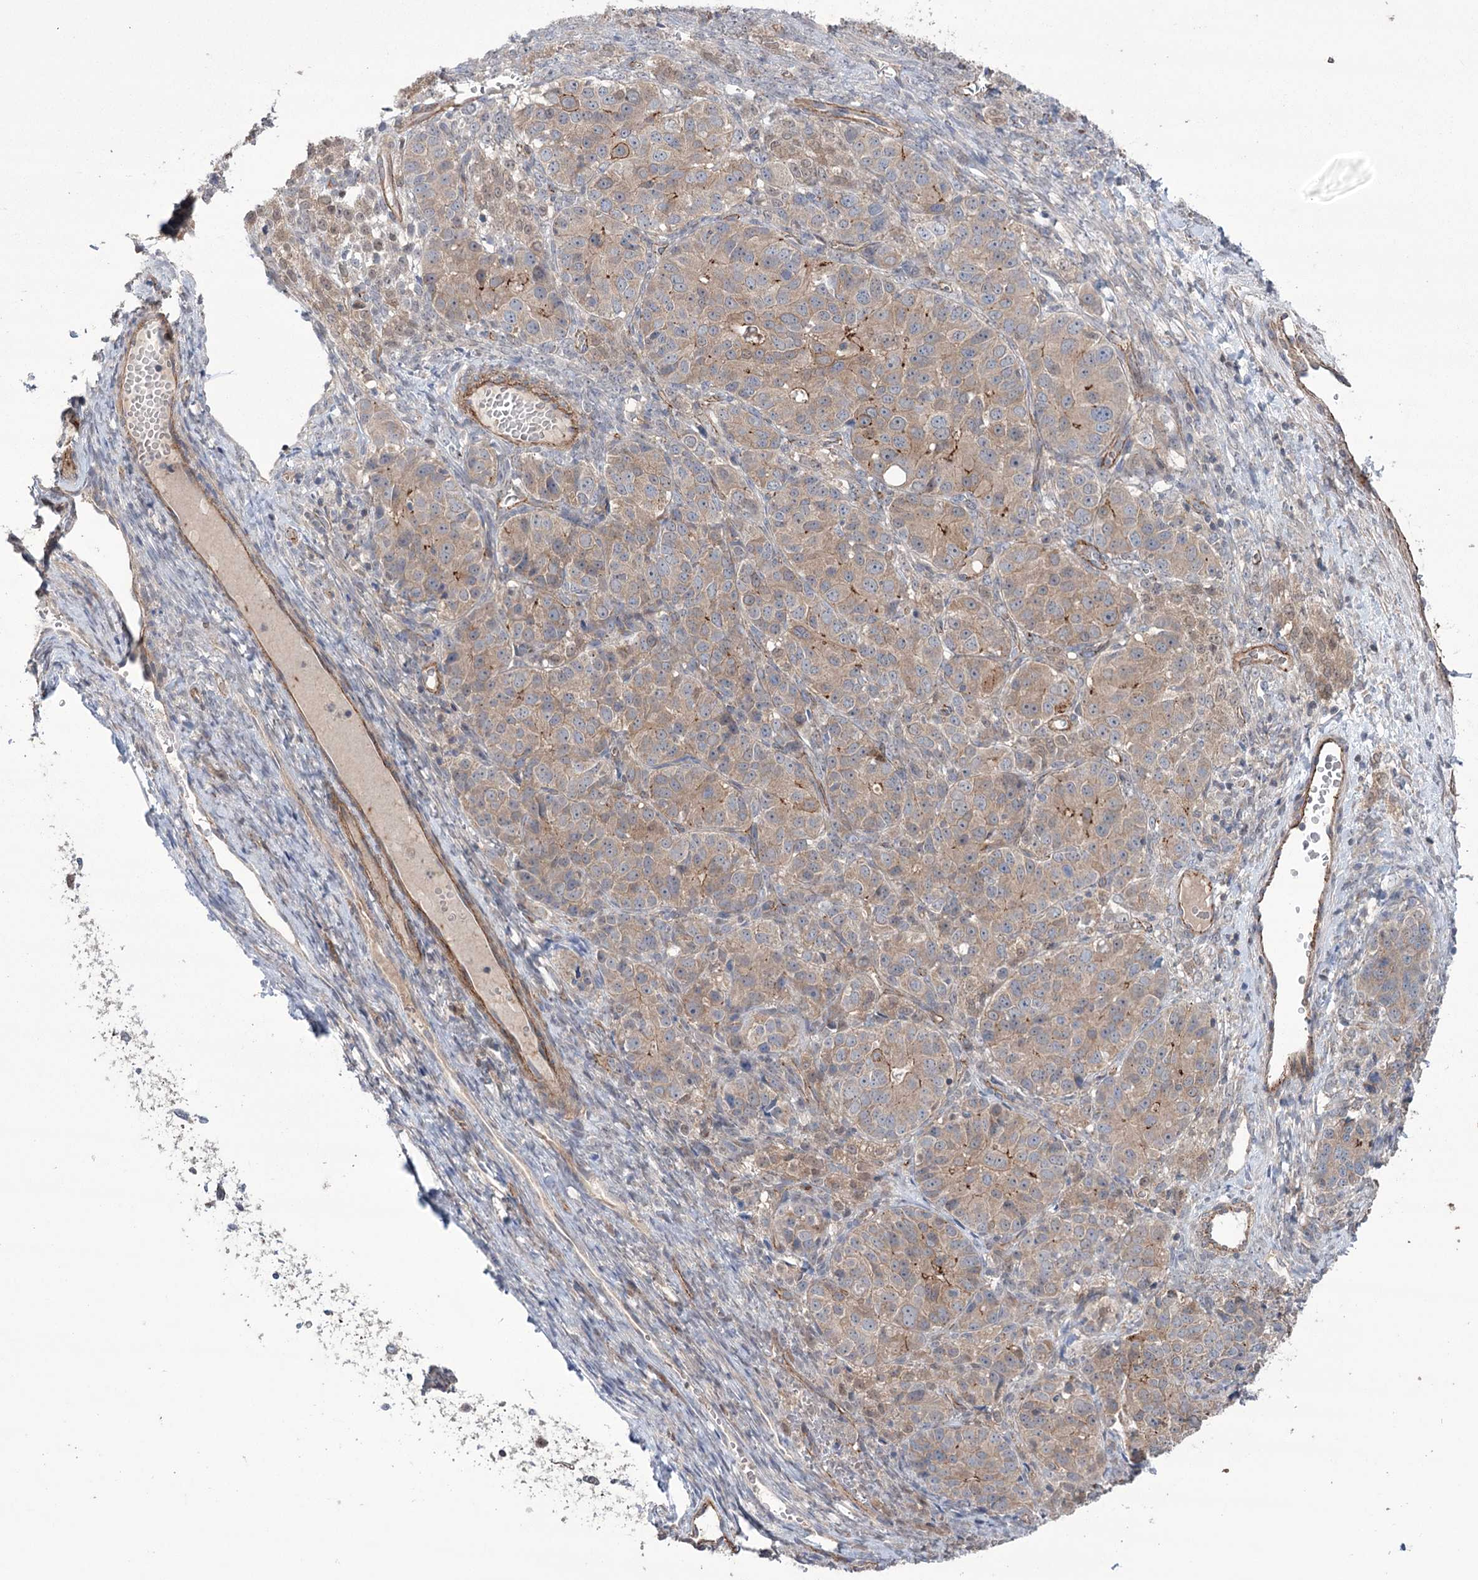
{"staining": {"intensity": "weak", "quantity": "25%-75%", "location": "cytoplasmic/membranous"}, "tissue": "ovarian cancer", "cell_type": "Tumor cells", "image_type": "cancer", "snomed": [{"axis": "morphology", "description": "Carcinoma, endometroid"}, {"axis": "topography", "description": "Ovary"}], "caption": "Weak cytoplasmic/membranous protein staining is identified in approximately 25%-75% of tumor cells in ovarian endometroid carcinoma.", "gene": "TRIM71", "patient": {"sex": "female", "age": 51}}